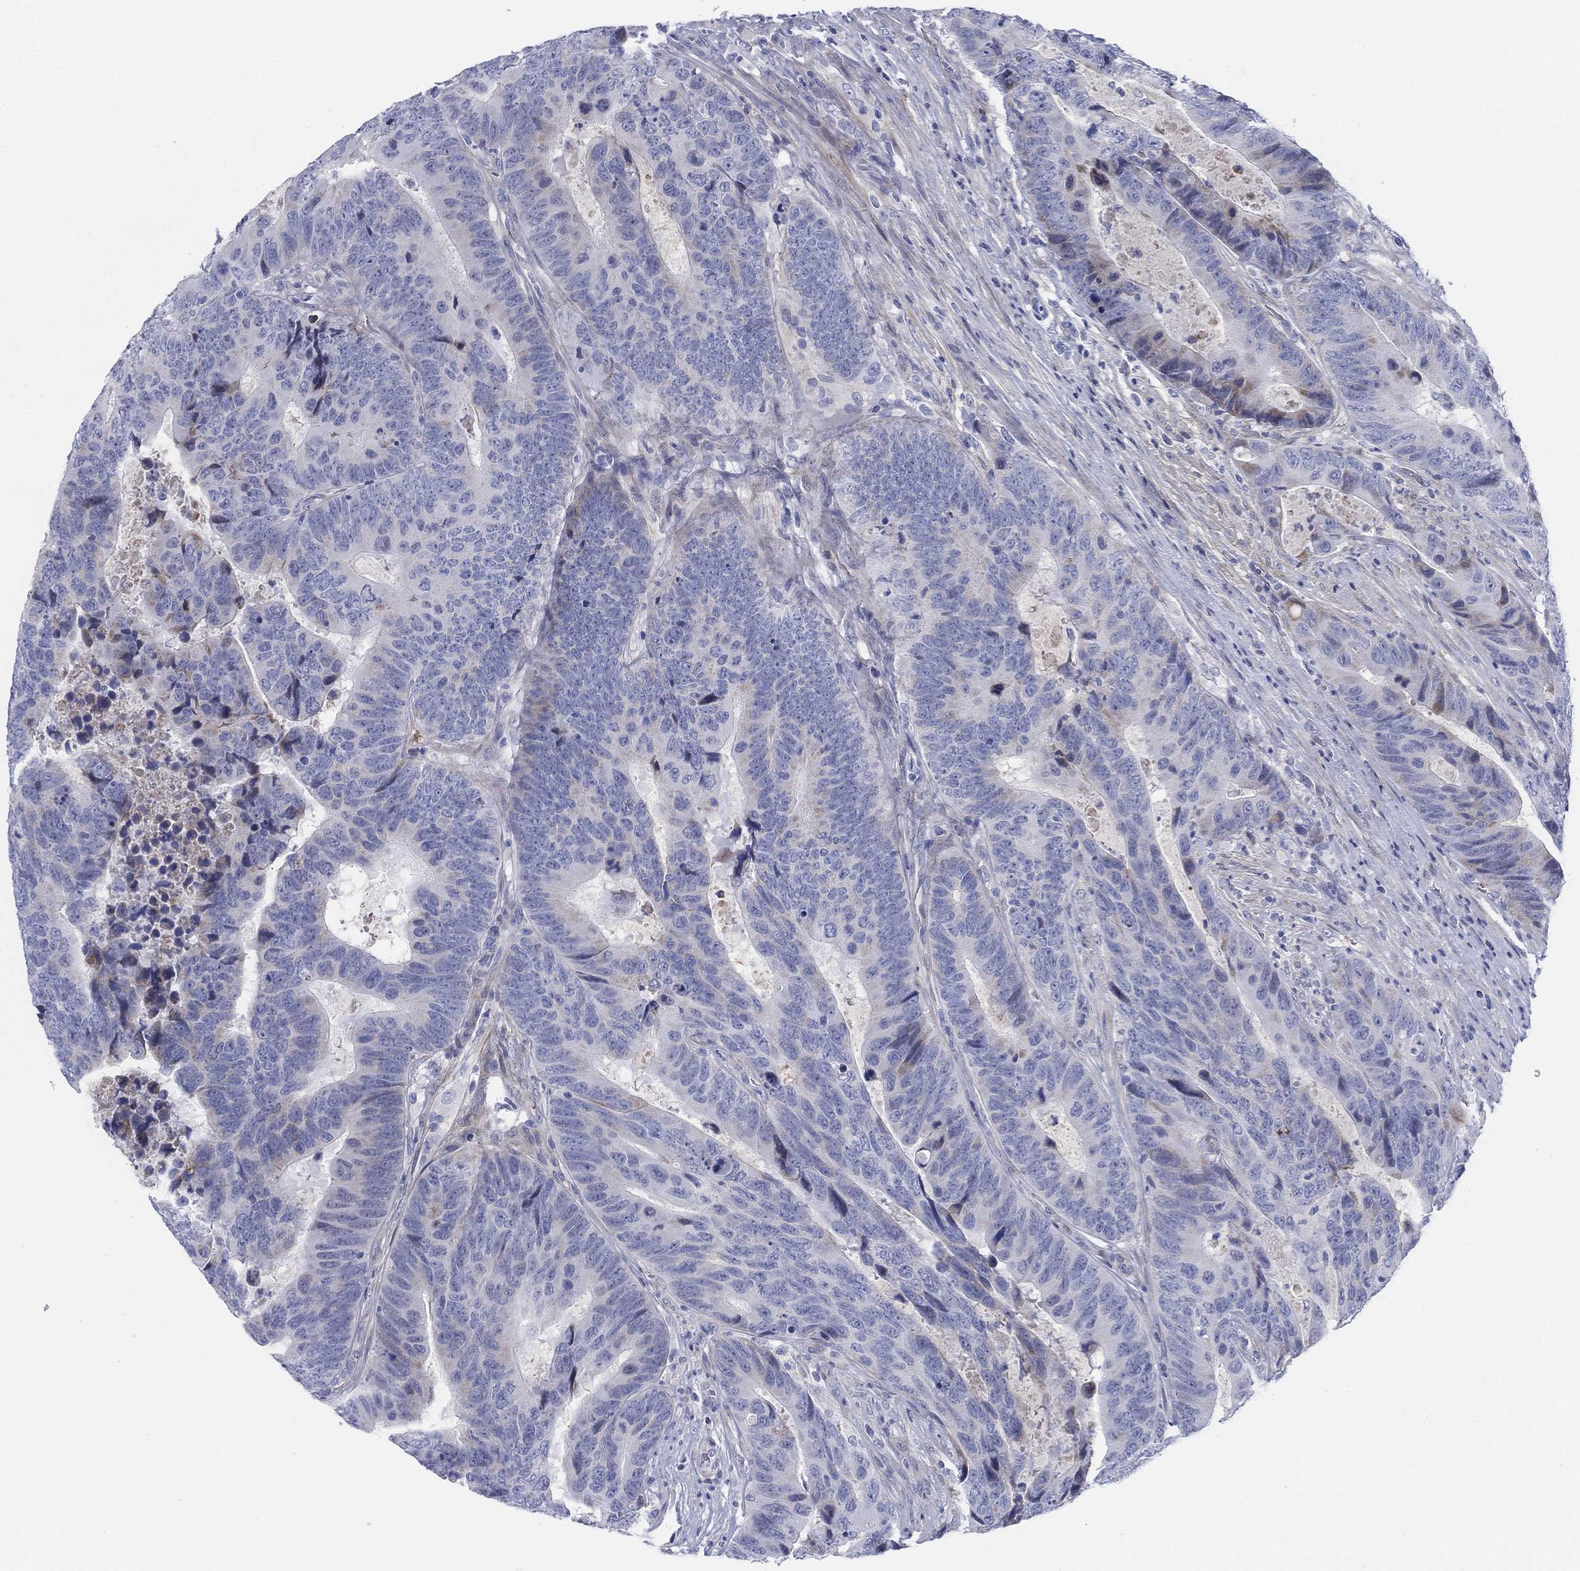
{"staining": {"intensity": "weak", "quantity": "<25%", "location": "cytoplasmic/membranous"}, "tissue": "colorectal cancer", "cell_type": "Tumor cells", "image_type": "cancer", "snomed": [{"axis": "morphology", "description": "Adenocarcinoma, NOS"}, {"axis": "topography", "description": "Colon"}], "caption": "Immunohistochemistry (IHC) photomicrograph of neoplastic tissue: adenocarcinoma (colorectal) stained with DAB (3,3'-diaminobenzidine) demonstrates no significant protein expression in tumor cells.", "gene": "HEATR4", "patient": {"sex": "female", "age": 56}}